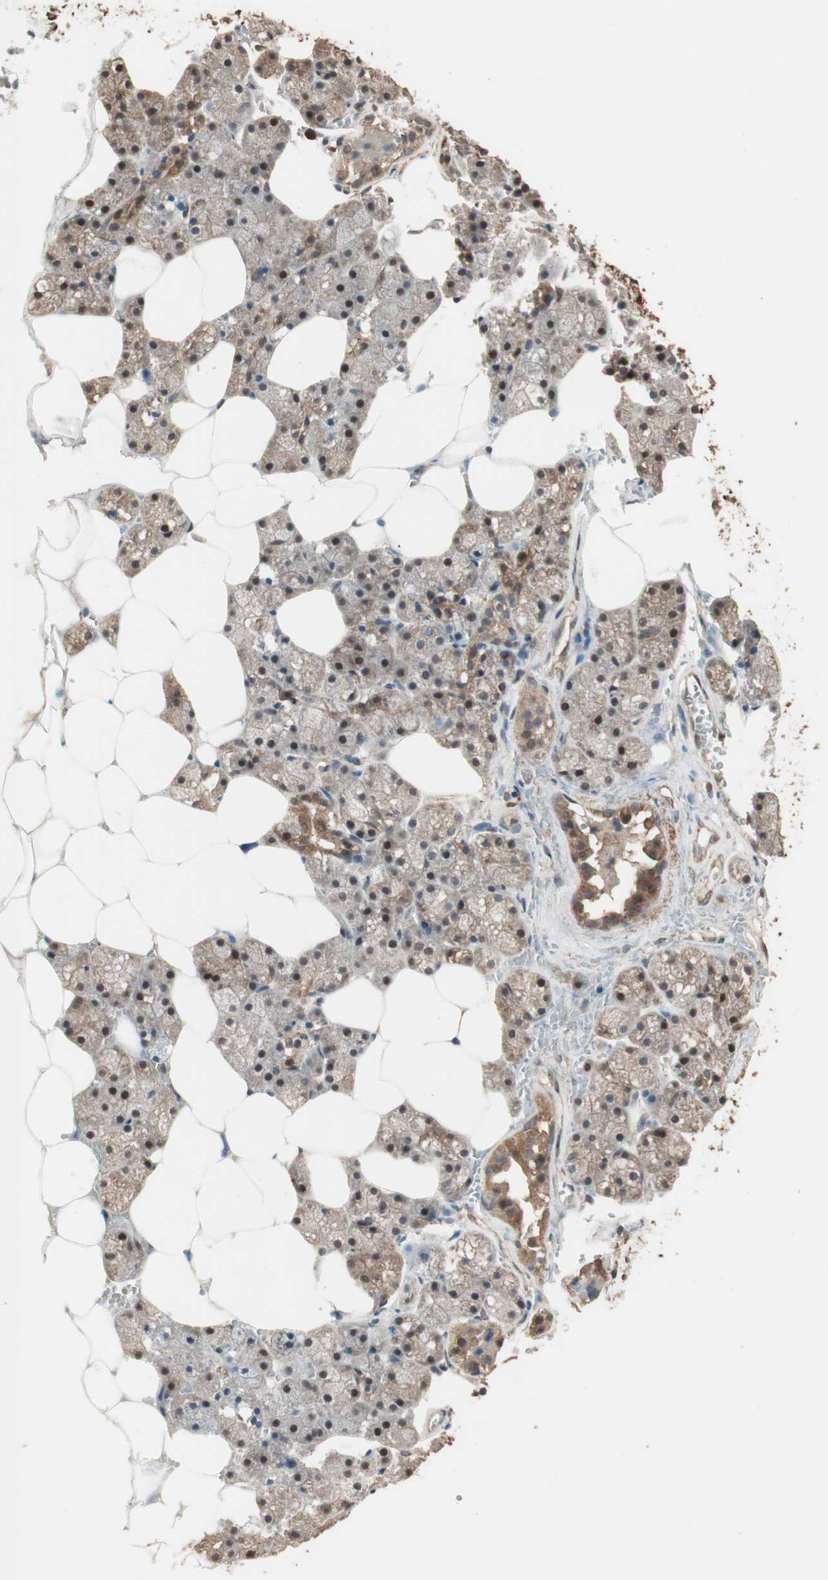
{"staining": {"intensity": "moderate", "quantity": ">75%", "location": "cytoplasmic/membranous,nuclear"}, "tissue": "salivary gland", "cell_type": "Glandular cells", "image_type": "normal", "snomed": [{"axis": "morphology", "description": "Normal tissue, NOS"}, {"axis": "topography", "description": "Salivary gland"}], "caption": "Immunohistochemistry of normal salivary gland exhibits medium levels of moderate cytoplasmic/membranous,nuclear staining in about >75% of glandular cells. The staining is performed using DAB brown chromogen to label protein expression. The nuclei are counter-stained blue using hematoxylin.", "gene": "USP20", "patient": {"sex": "male", "age": 62}}